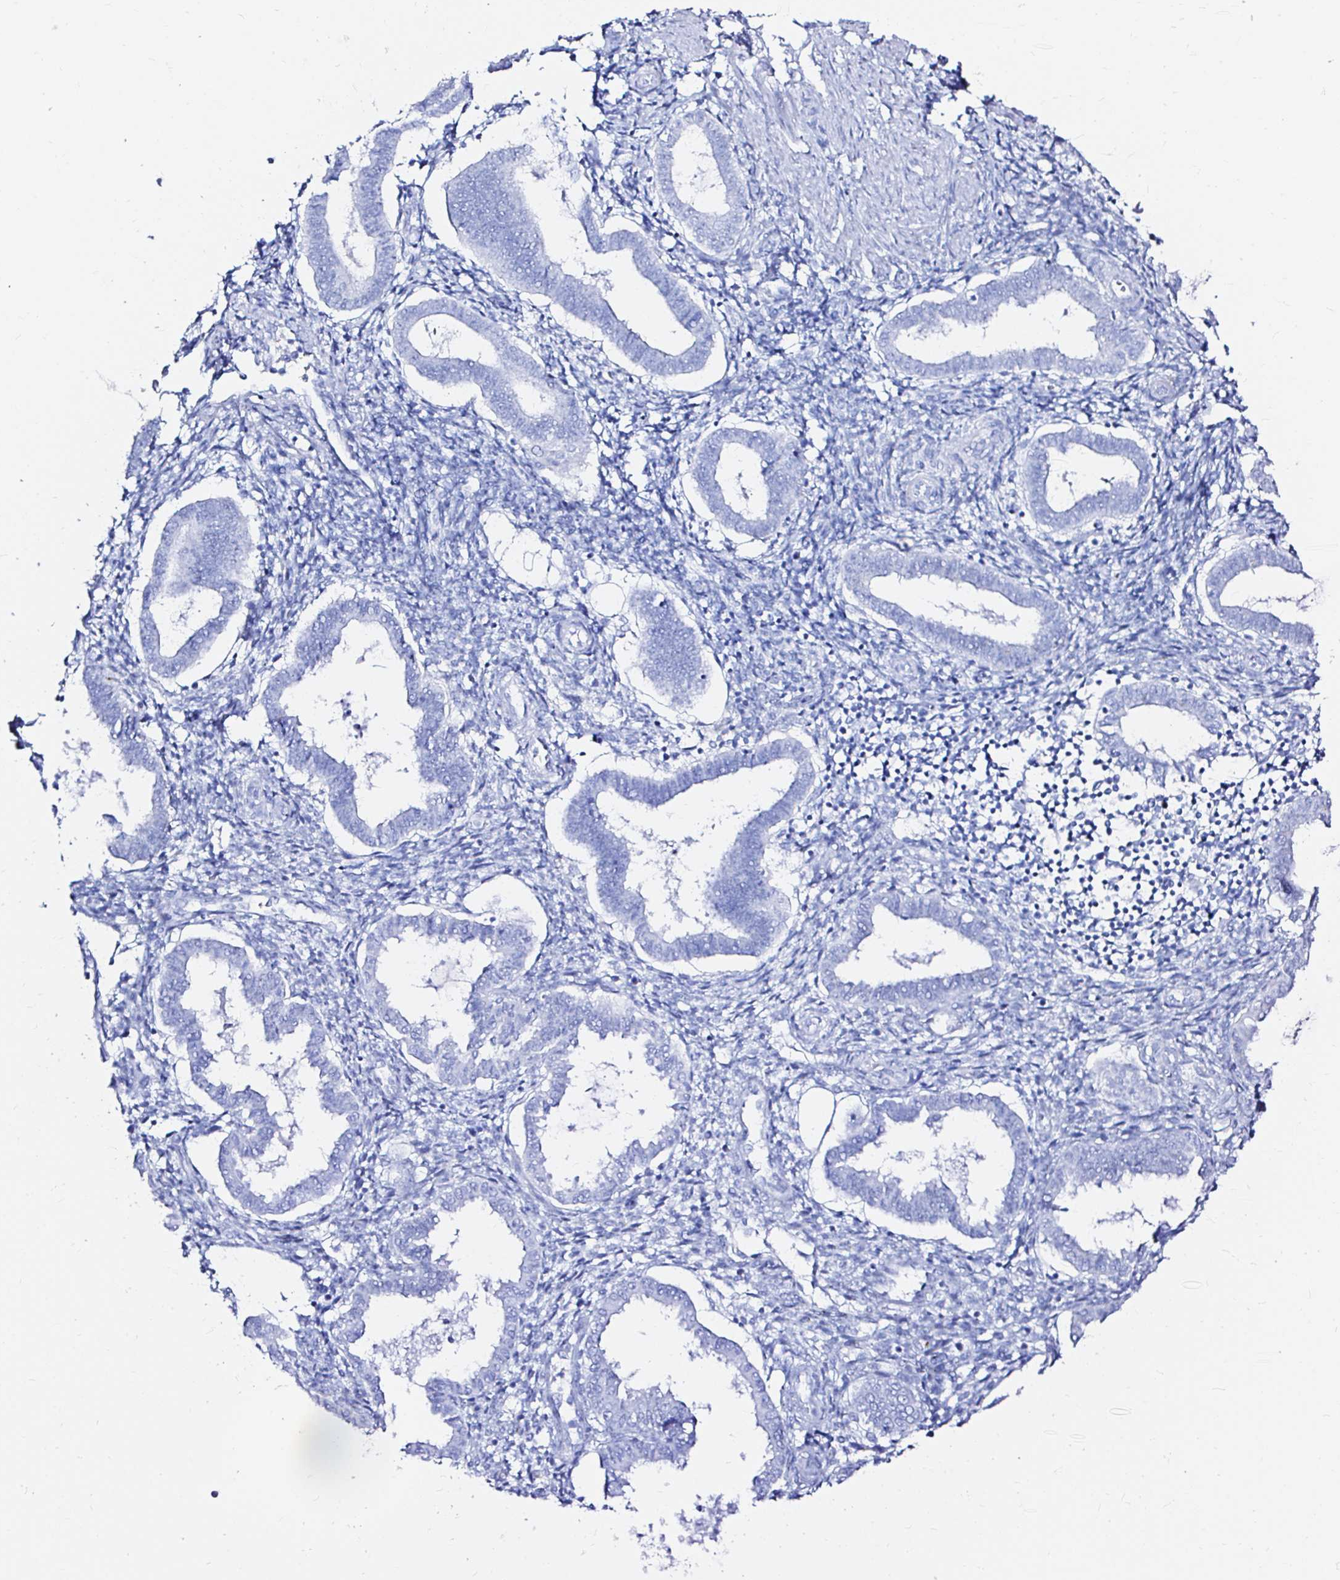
{"staining": {"intensity": "negative", "quantity": "none", "location": "none"}, "tissue": "endometrium", "cell_type": "Cells in endometrial stroma", "image_type": "normal", "snomed": [{"axis": "morphology", "description": "Normal tissue, NOS"}, {"axis": "topography", "description": "Endometrium"}], "caption": "Normal endometrium was stained to show a protein in brown. There is no significant positivity in cells in endometrial stroma. Nuclei are stained in blue.", "gene": "ZNF432", "patient": {"sex": "female", "age": 24}}